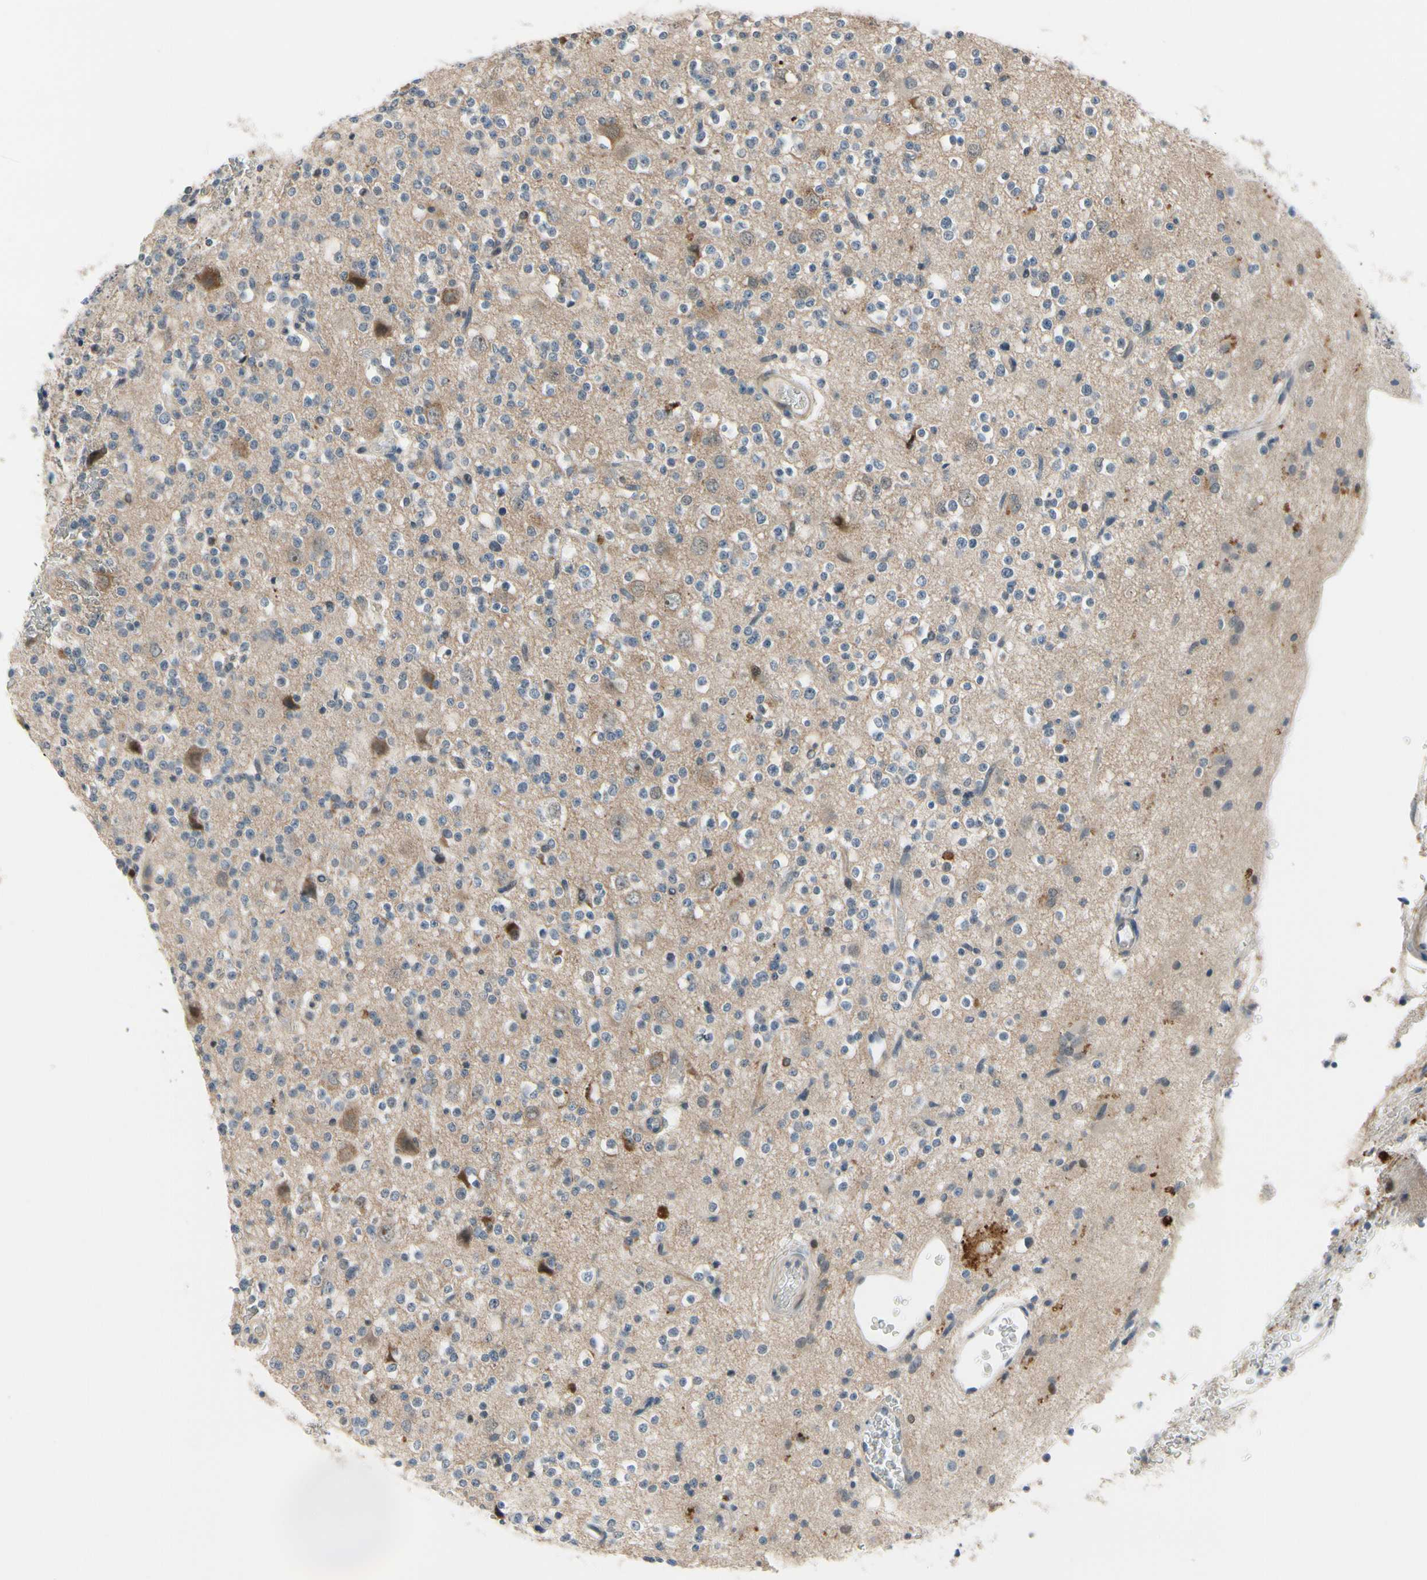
{"staining": {"intensity": "strong", "quantity": "<25%", "location": "cytoplasmic/membranous"}, "tissue": "glioma", "cell_type": "Tumor cells", "image_type": "cancer", "snomed": [{"axis": "morphology", "description": "Glioma, malignant, High grade"}, {"axis": "topography", "description": "Brain"}], "caption": "There is medium levels of strong cytoplasmic/membranous staining in tumor cells of malignant high-grade glioma, as demonstrated by immunohistochemical staining (brown color).", "gene": "SLC27A6", "patient": {"sex": "male", "age": 47}}